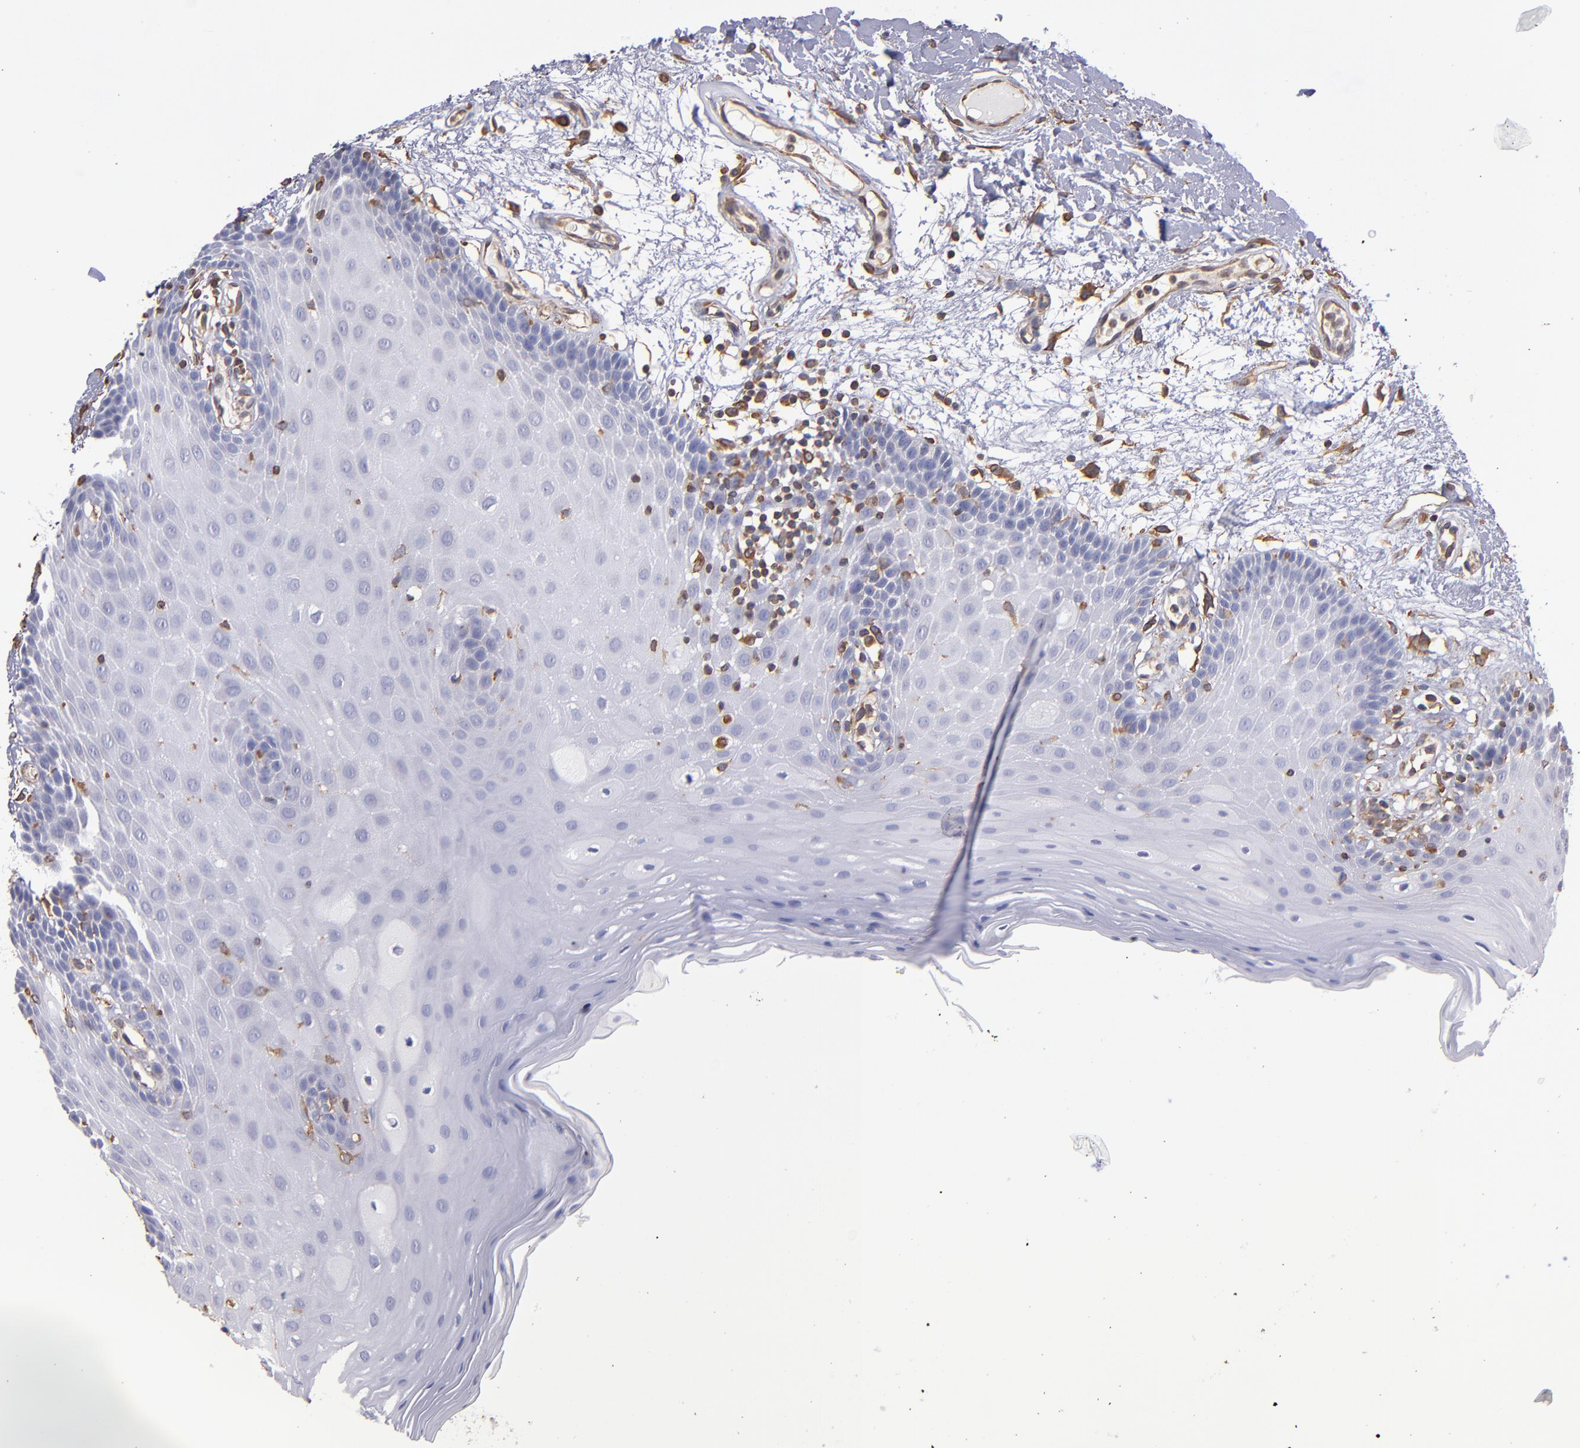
{"staining": {"intensity": "negative", "quantity": "none", "location": "none"}, "tissue": "oral mucosa", "cell_type": "Squamous epithelial cells", "image_type": "normal", "snomed": [{"axis": "morphology", "description": "Normal tissue, NOS"}, {"axis": "morphology", "description": "Squamous cell carcinoma, NOS"}, {"axis": "topography", "description": "Skeletal muscle"}, {"axis": "topography", "description": "Oral tissue"}, {"axis": "topography", "description": "Head-Neck"}], "caption": "Human oral mucosa stained for a protein using IHC displays no positivity in squamous epithelial cells.", "gene": "ABCC1", "patient": {"sex": "male", "age": 71}}